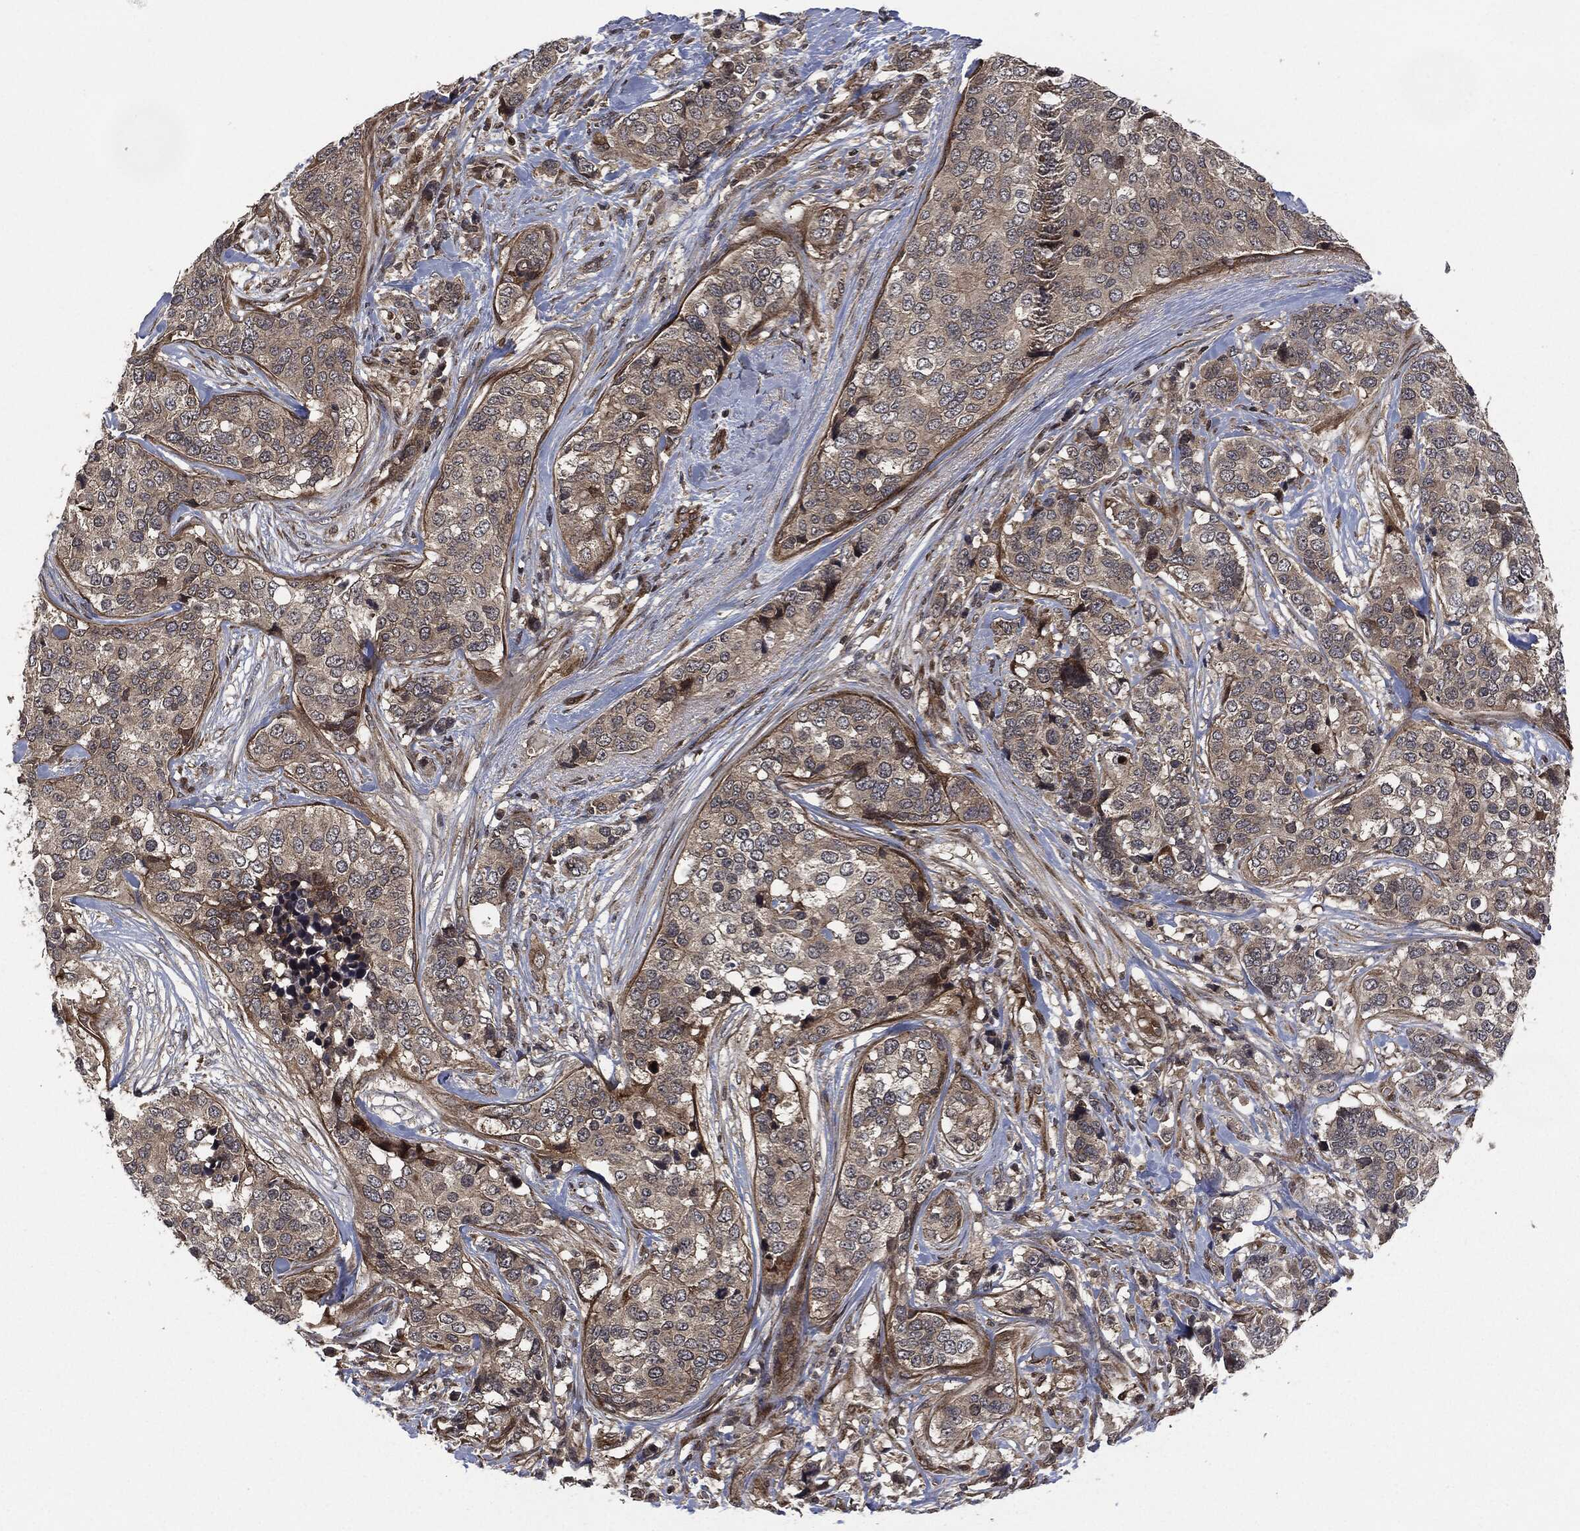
{"staining": {"intensity": "weak", "quantity": "25%-75%", "location": "cytoplasmic/membranous"}, "tissue": "breast cancer", "cell_type": "Tumor cells", "image_type": "cancer", "snomed": [{"axis": "morphology", "description": "Lobular carcinoma"}, {"axis": "topography", "description": "Breast"}], "caption": "The image shows a brown stain indicating the presence of a protein in the cytoplasmic/membranous of tumor cells in breast cancer. (brown staining indicates protein expression, while blue staining denotes nuclei).", "gene": "HRAS", "patient": {"sex": "female", "age": 59}}